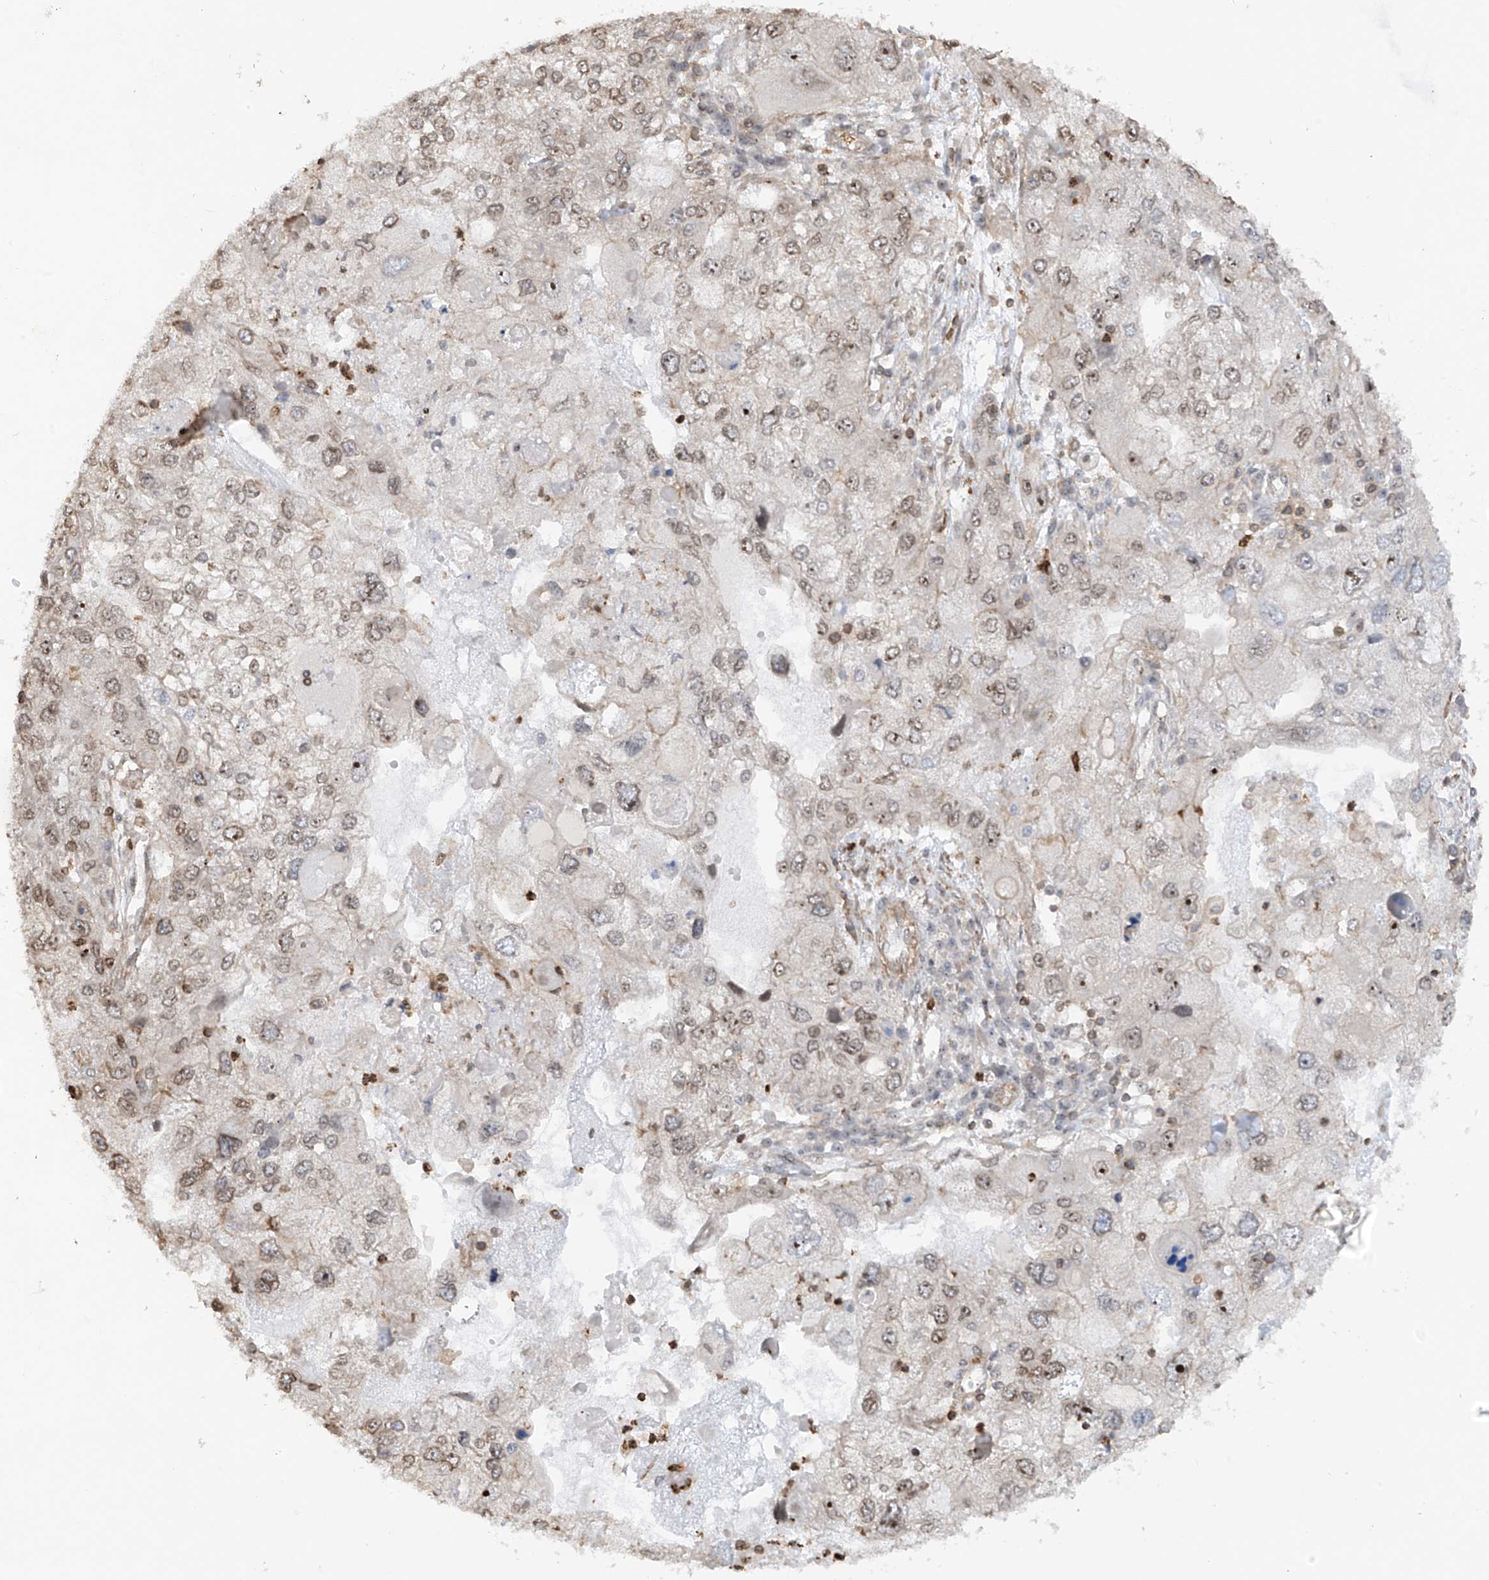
{"staining": {"intensity": "moderate", "quantity": "25%-75%", "location": "nuclear"}, "tissue": "endometrial cancer", "cell_type": "Tumor cells", "image_type": "cancer", "snomed": [{"axis": "morphology", "description": "Adenocarcinoma, NOS"}, {"axis": "topography", "description": "Endometrium"}], "caption": "An image showing moderate nuclear staining in about 25%-75% of tumor cells in endometrial cancer, as visualized by brown immunohistochemical staining.", "gene": "REPIN1", "patient": {"sex": "female", "age": 49}}